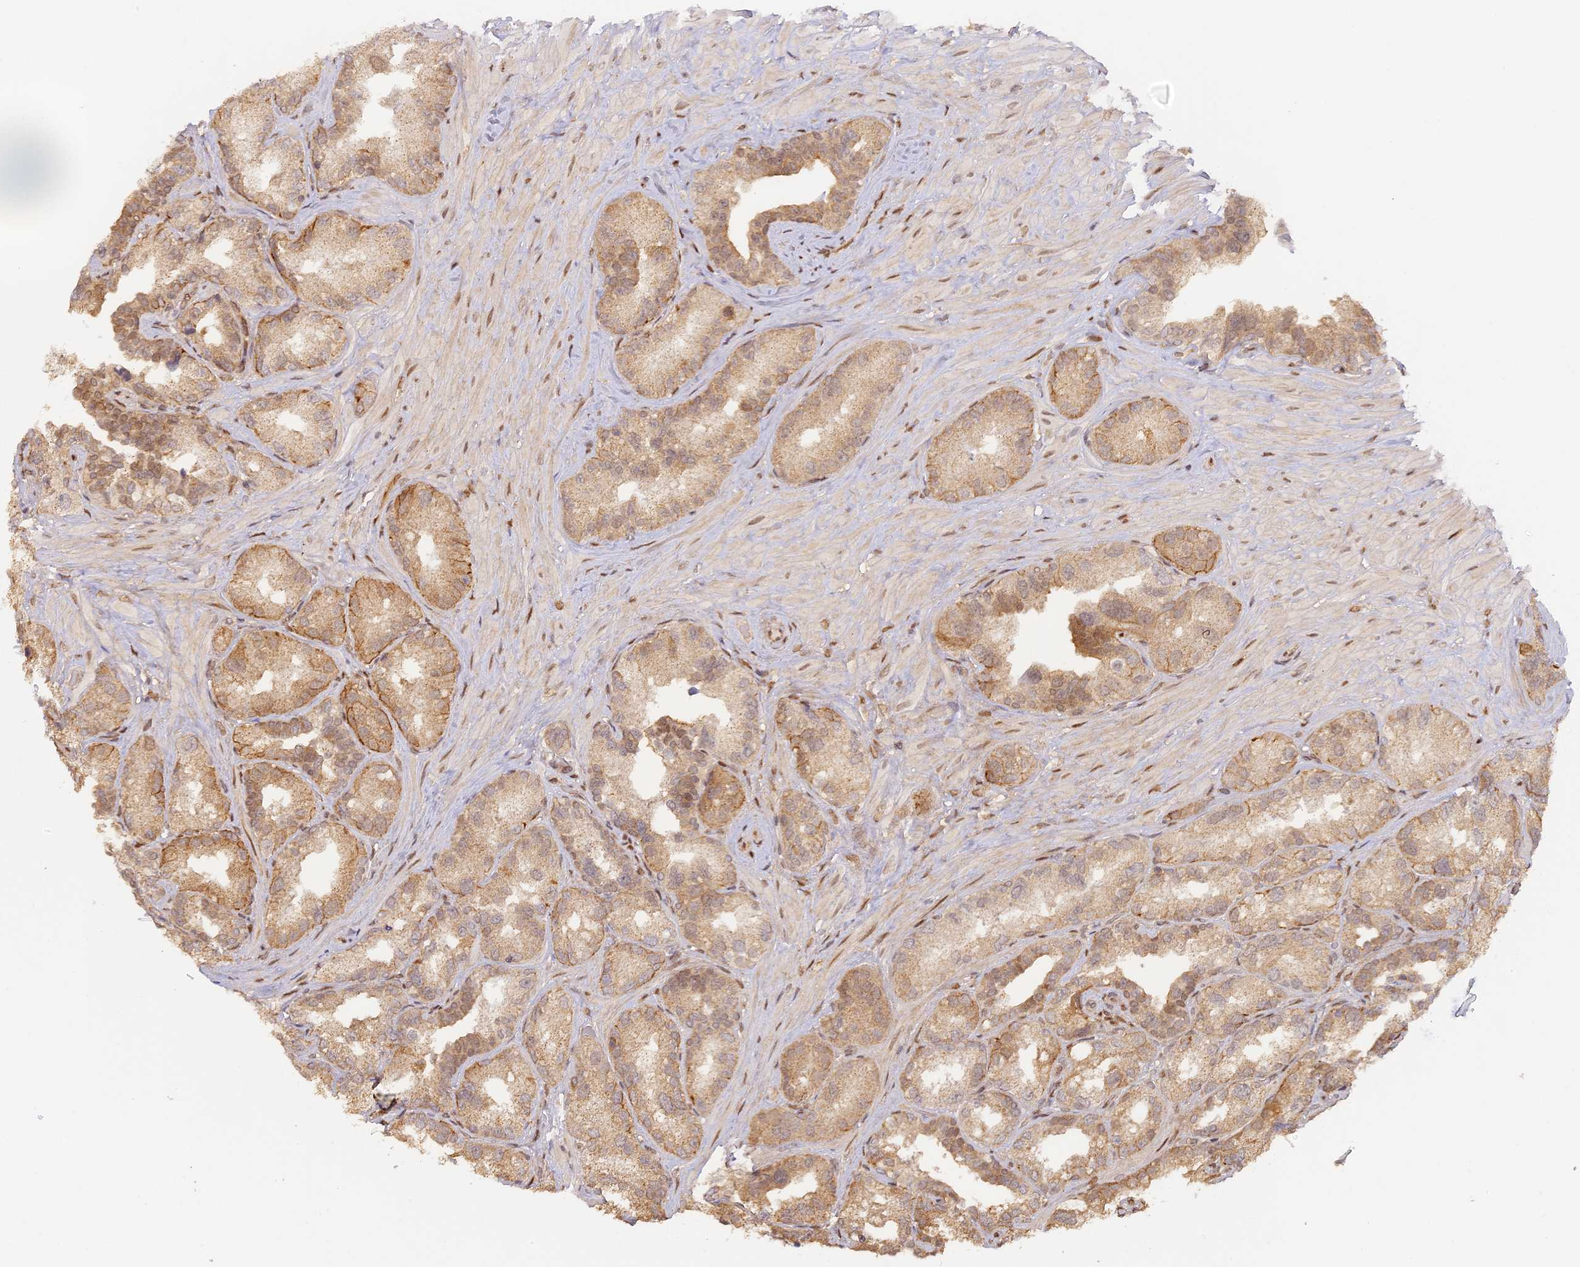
{"staining": {"intensity": "moderate", "quantity": ">75%", "location": "cytoplasmic/membranous"}, "tissue": "seminal vesicle", "cell_type": "Glandular cells", "image_type": "normal", "snomed": [{"axis": "morphology", "description": "Normal tissue, NOS"}, {"axis": "topography", "description": "Seminal veicle"}, {"axis": "topography", "description": "Peripheral nerve tissue"}], "caption": "Protein staining by immunohistochemistry (IHC) displays moderate cytoplasmic/membranous positivity in about >75% of glandular cells in normal seminal vesicle.", "gene": "MYBL2", "patient": {"sex": "male", "age": 67}}